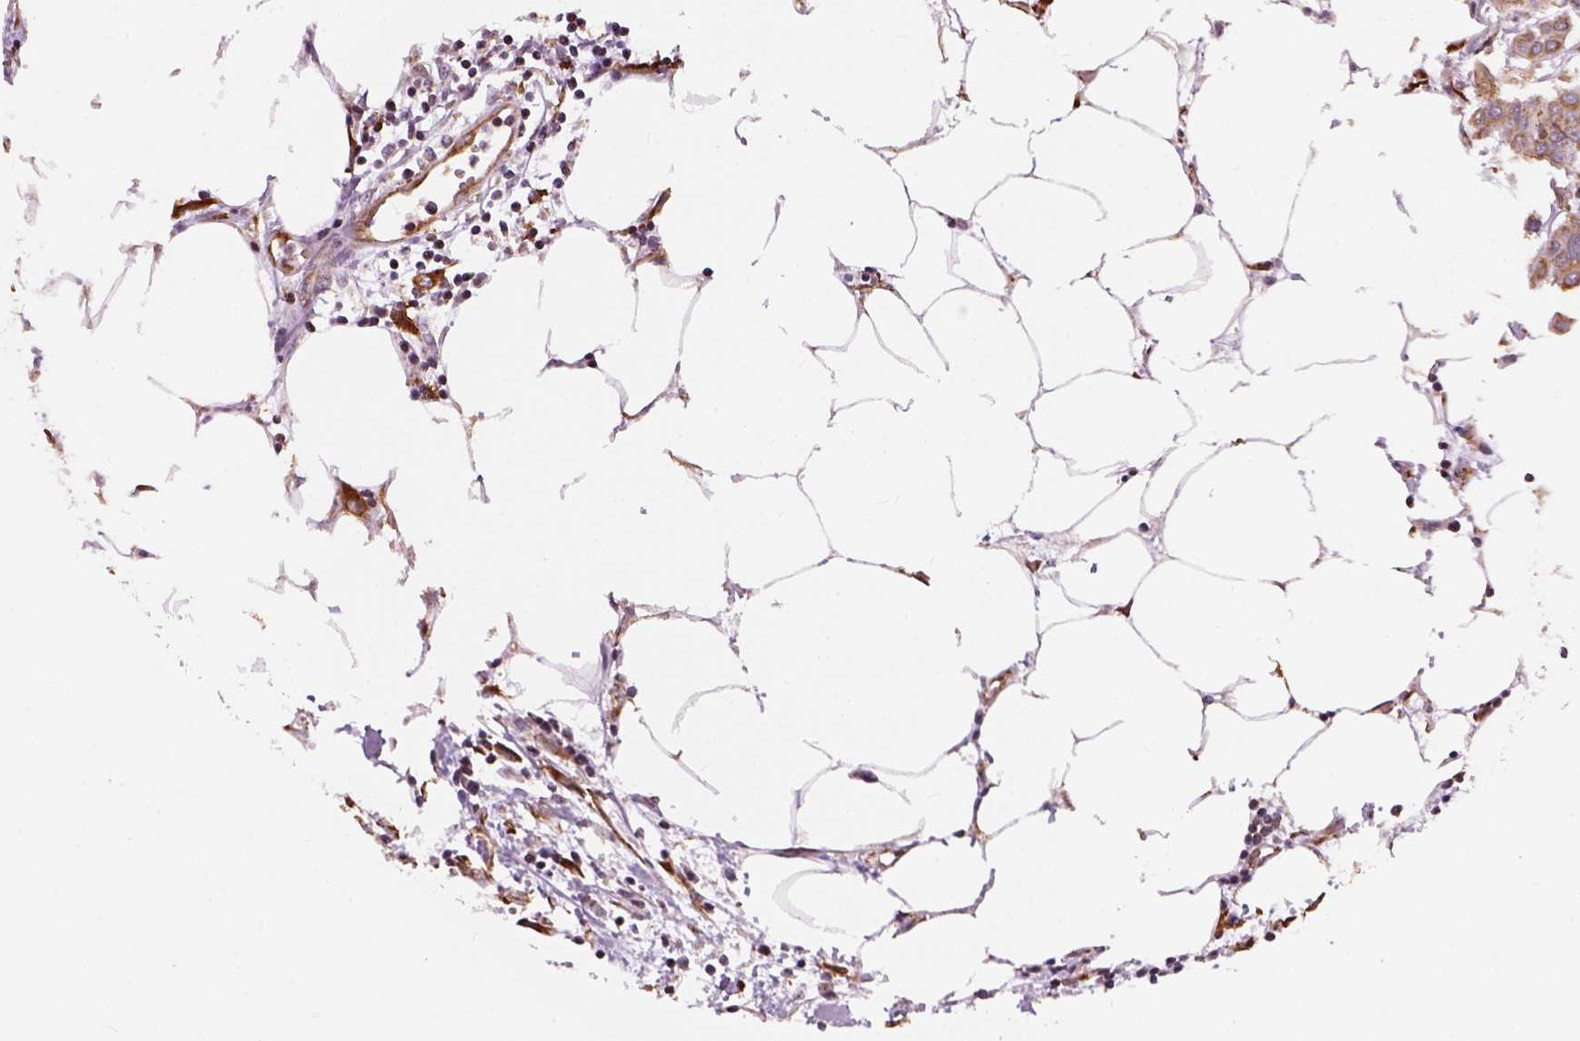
{"staining": {"intensity": "moderate", "quantity": ">75%", "location": "cytoplasmic/membranous"}, "tissue": "carcinoid", "cell_type": "Tumor cells", "image_type": "cancer", "snomed": [{"axis": "morphology", "description": "Carcinoid, malignant, NOS"}, {"axis": "topography", "description": "Colon"}], "caption": "DAB (3,3'-diaminobenzidine) immunohistochemical staining of human malignant carcinoid shows moderate cytoplasmic/membranous protein positivity in approximately >75% of tumor cells.", "gene": "XK", "patient": {"sex": "male", "age": 81}}